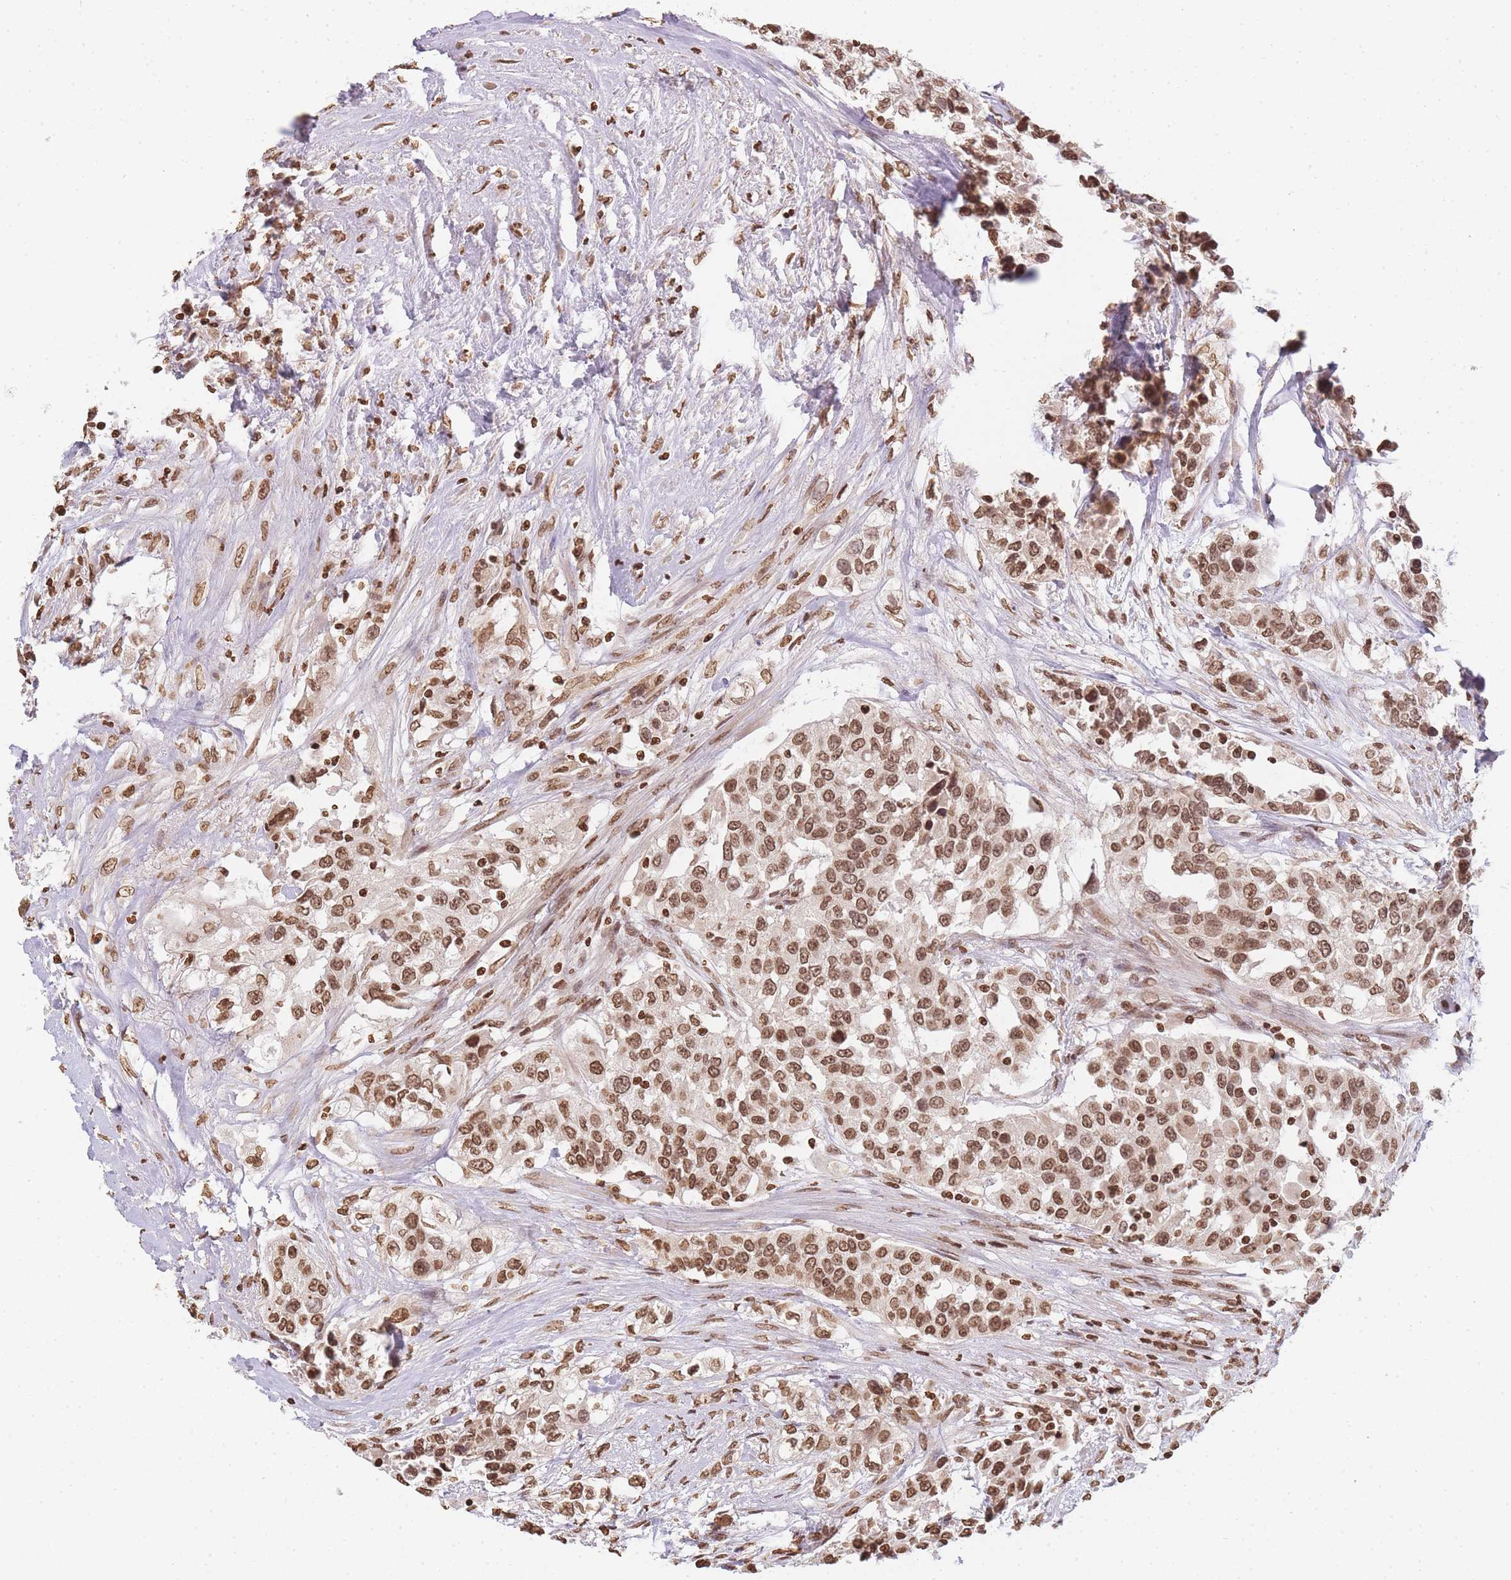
{"staining": {"intensity": "strong", "quantity": ">75%", "location": "nuclear"}, "tissue": "urothelial cancer", "cell_type": "Tumor cells", "image_type": "cancer", "snomed": [{"axis": "morphology", "description": "Urothelial carcinoma, High grade"}, {"axis": "topography", "description": "Urinary bladder"}], "caption": "Immunohistochemistry (IHC) image of neoplastic tissue: human urothelial carcinoma (high-grade) stained using IHC shows high levels of strong protein expression localized specifically in the nuclear of tumor cells, appearing as a nuclear brown color.", "gene": "WWTR1", "patient": {"sex": "female", "age": 80}}